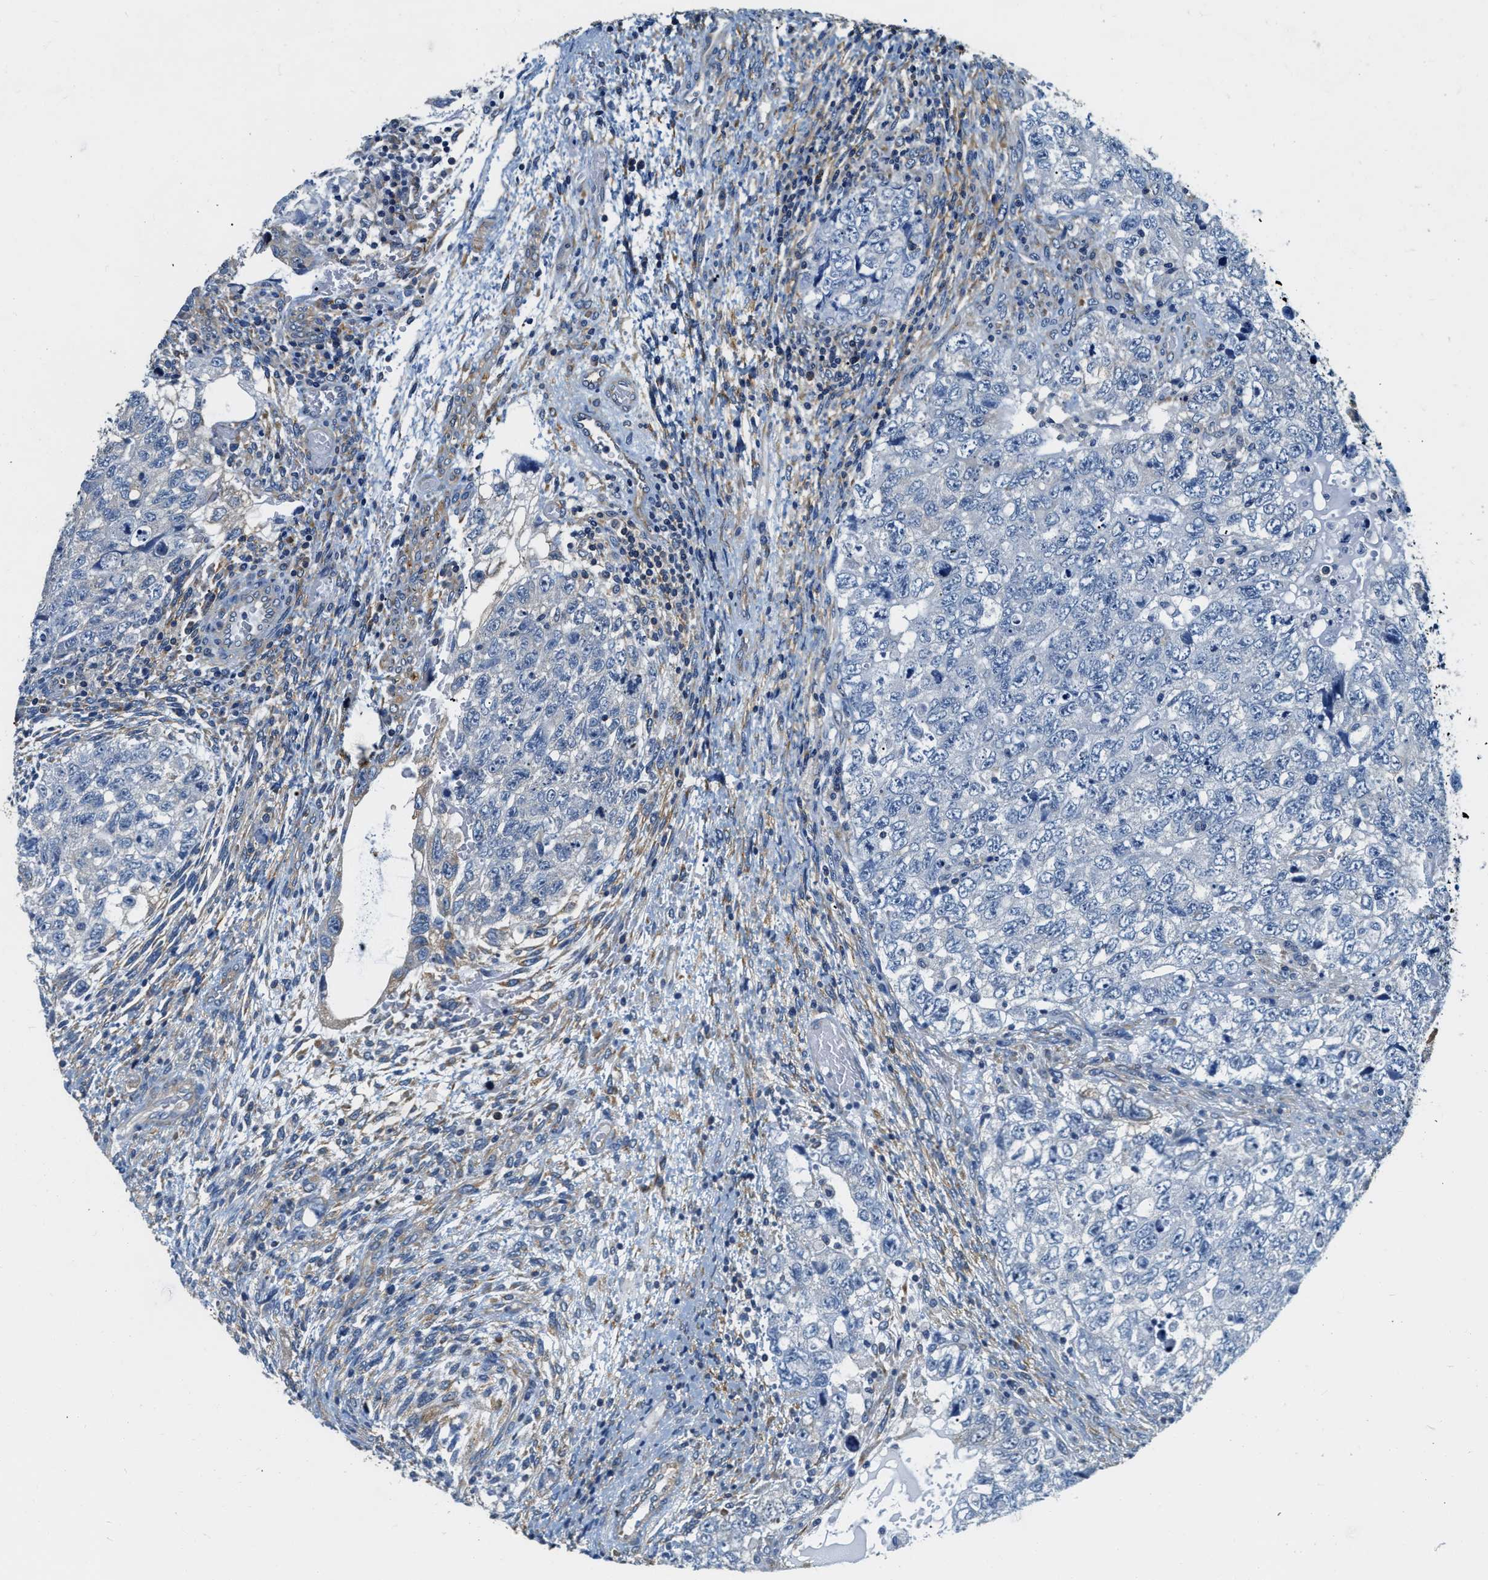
{"staining": {"intensity": "negative", "quantity": "none", "location": "none"}, "tissue": "testis cancer", "cell_type": "Tumor cells", "image_type": "cancer", "snomed": [{"axis": "morphology", "description": "Carcinoma, Embryonal, NOS"}, {"axis": "topography", "description": "Testis"}], "caption": "Tumor cells are negative for protein expression in human embryonal carcinoma (testis).", "gene": "EIF2AK2", "patient": {"sex": "male", "age": 36}}